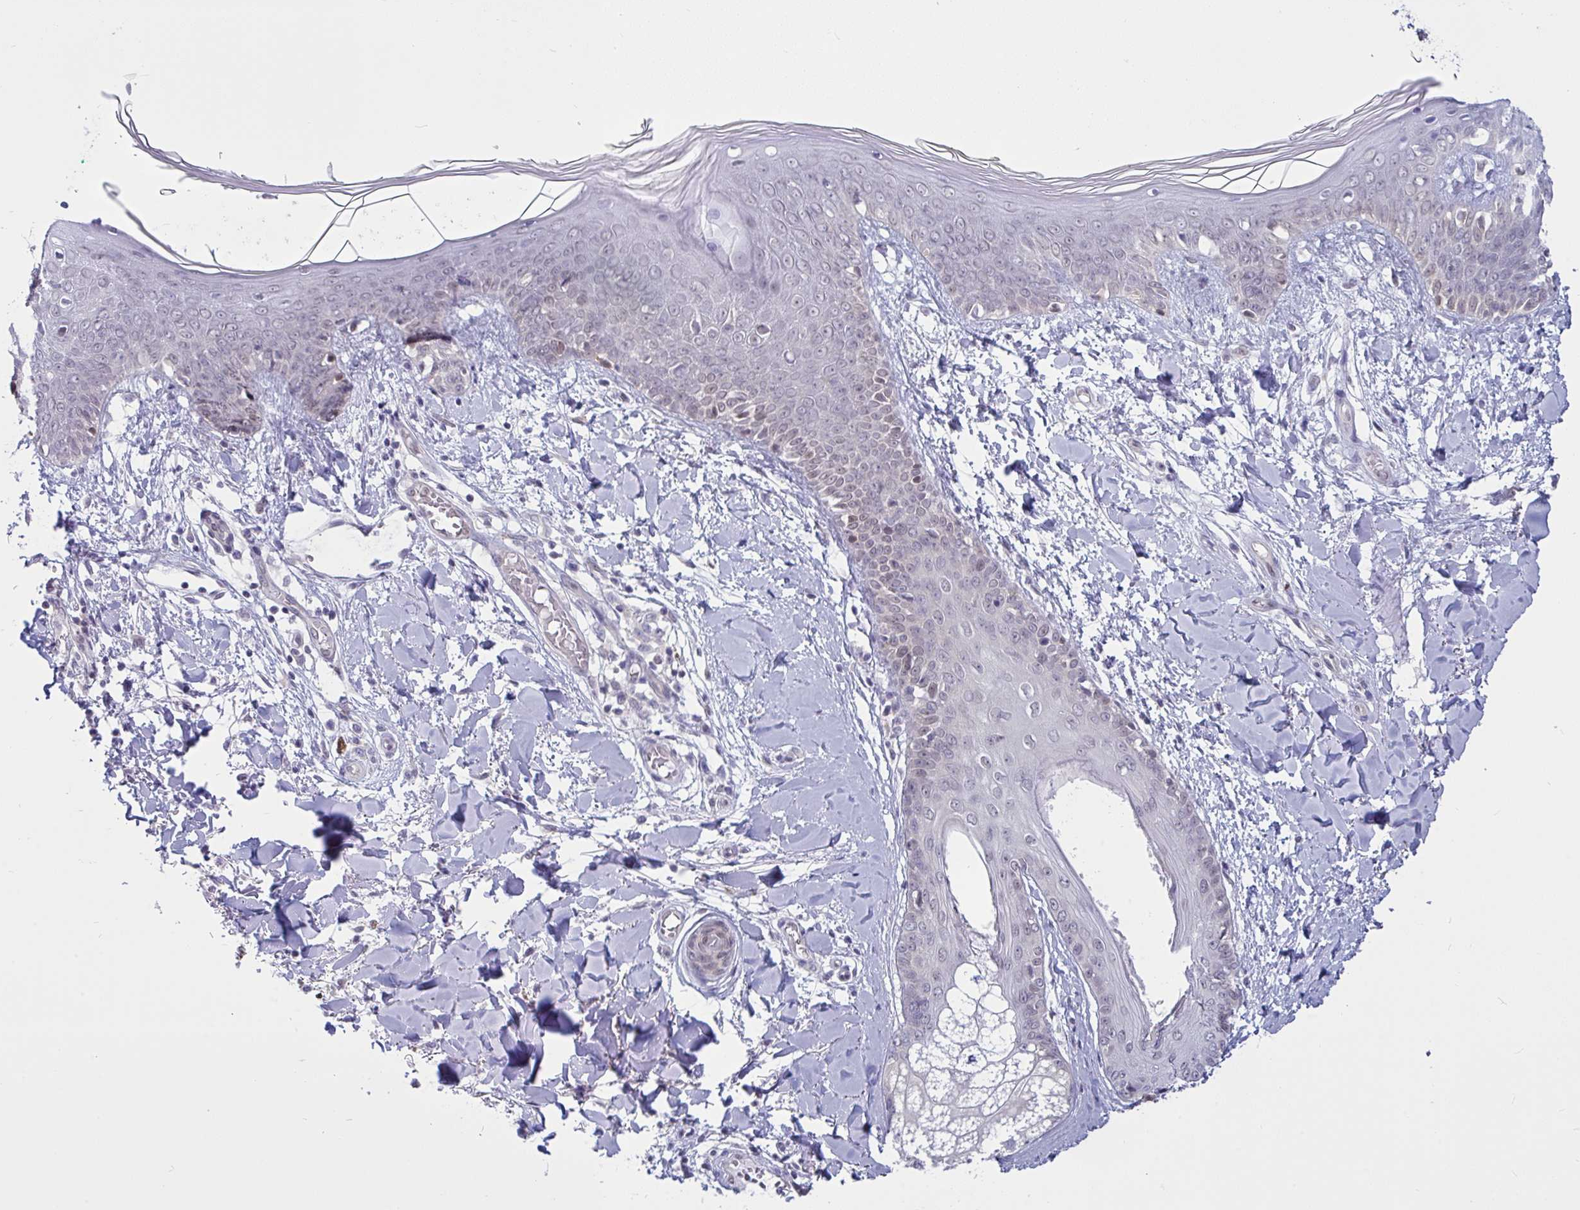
{"staining": {"intensity": "negative", "quantity": "none", "location": "none"}, "tissue": "skin", "cell_type": "Fibroblasts", "image_type": "normal", "snomed": [{"axis": "morphology", "description": "Normal tissue, NOS"}, {"axis": "topography", "description": "Skin"}], "caption": "Photomicrograph shows no protein staining in fibroblasts of unremarkable skin.", "gene": "TSN", "patient": {"sex": "female", "age": 34}}